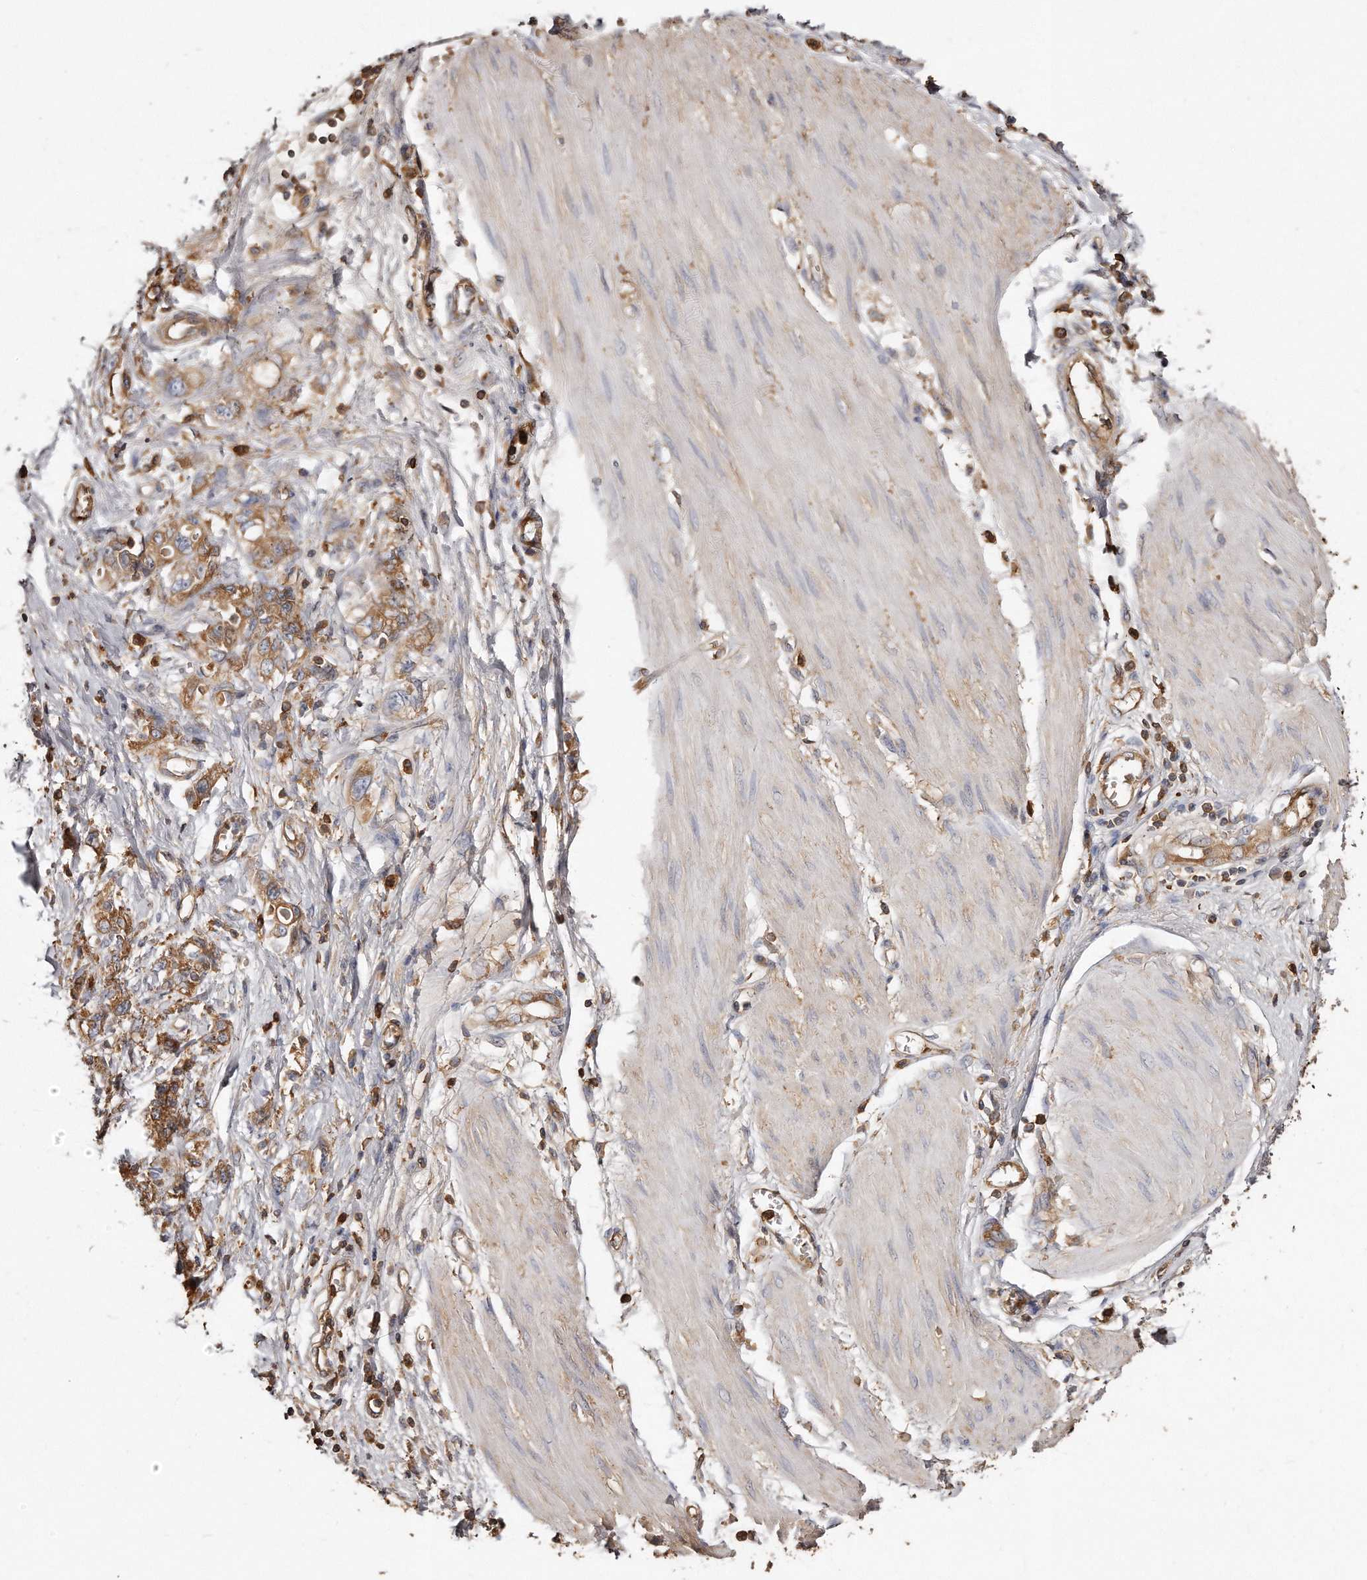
{"staining": {"intensity": "weak", "quantity": "25%-75%", "location": "cytoplasmic/membranous"}, "tissue": "stomach cancer", "cell_type": "Tumor cells", "image_type": "cancer", "snomed": [{"axis": "morphology", "description": "Adenocarcinoma, NOS"}, {"axis": "topography", "description": "Stomach"}], "caption": "Immunohistochemistry (IHC) of adenocarcinoma (stomach) displays low levels of weak cytoplasmic/membranous positivity in about 25%-75% of tumor cells. The staining was performed using DAB to visualize the protein expression in brown, while the nuclei were stained in blue with hematoxylin (Magnification: 20x).", "gene": "CAP1", "patient": {"sex": "female", "age": 76}}